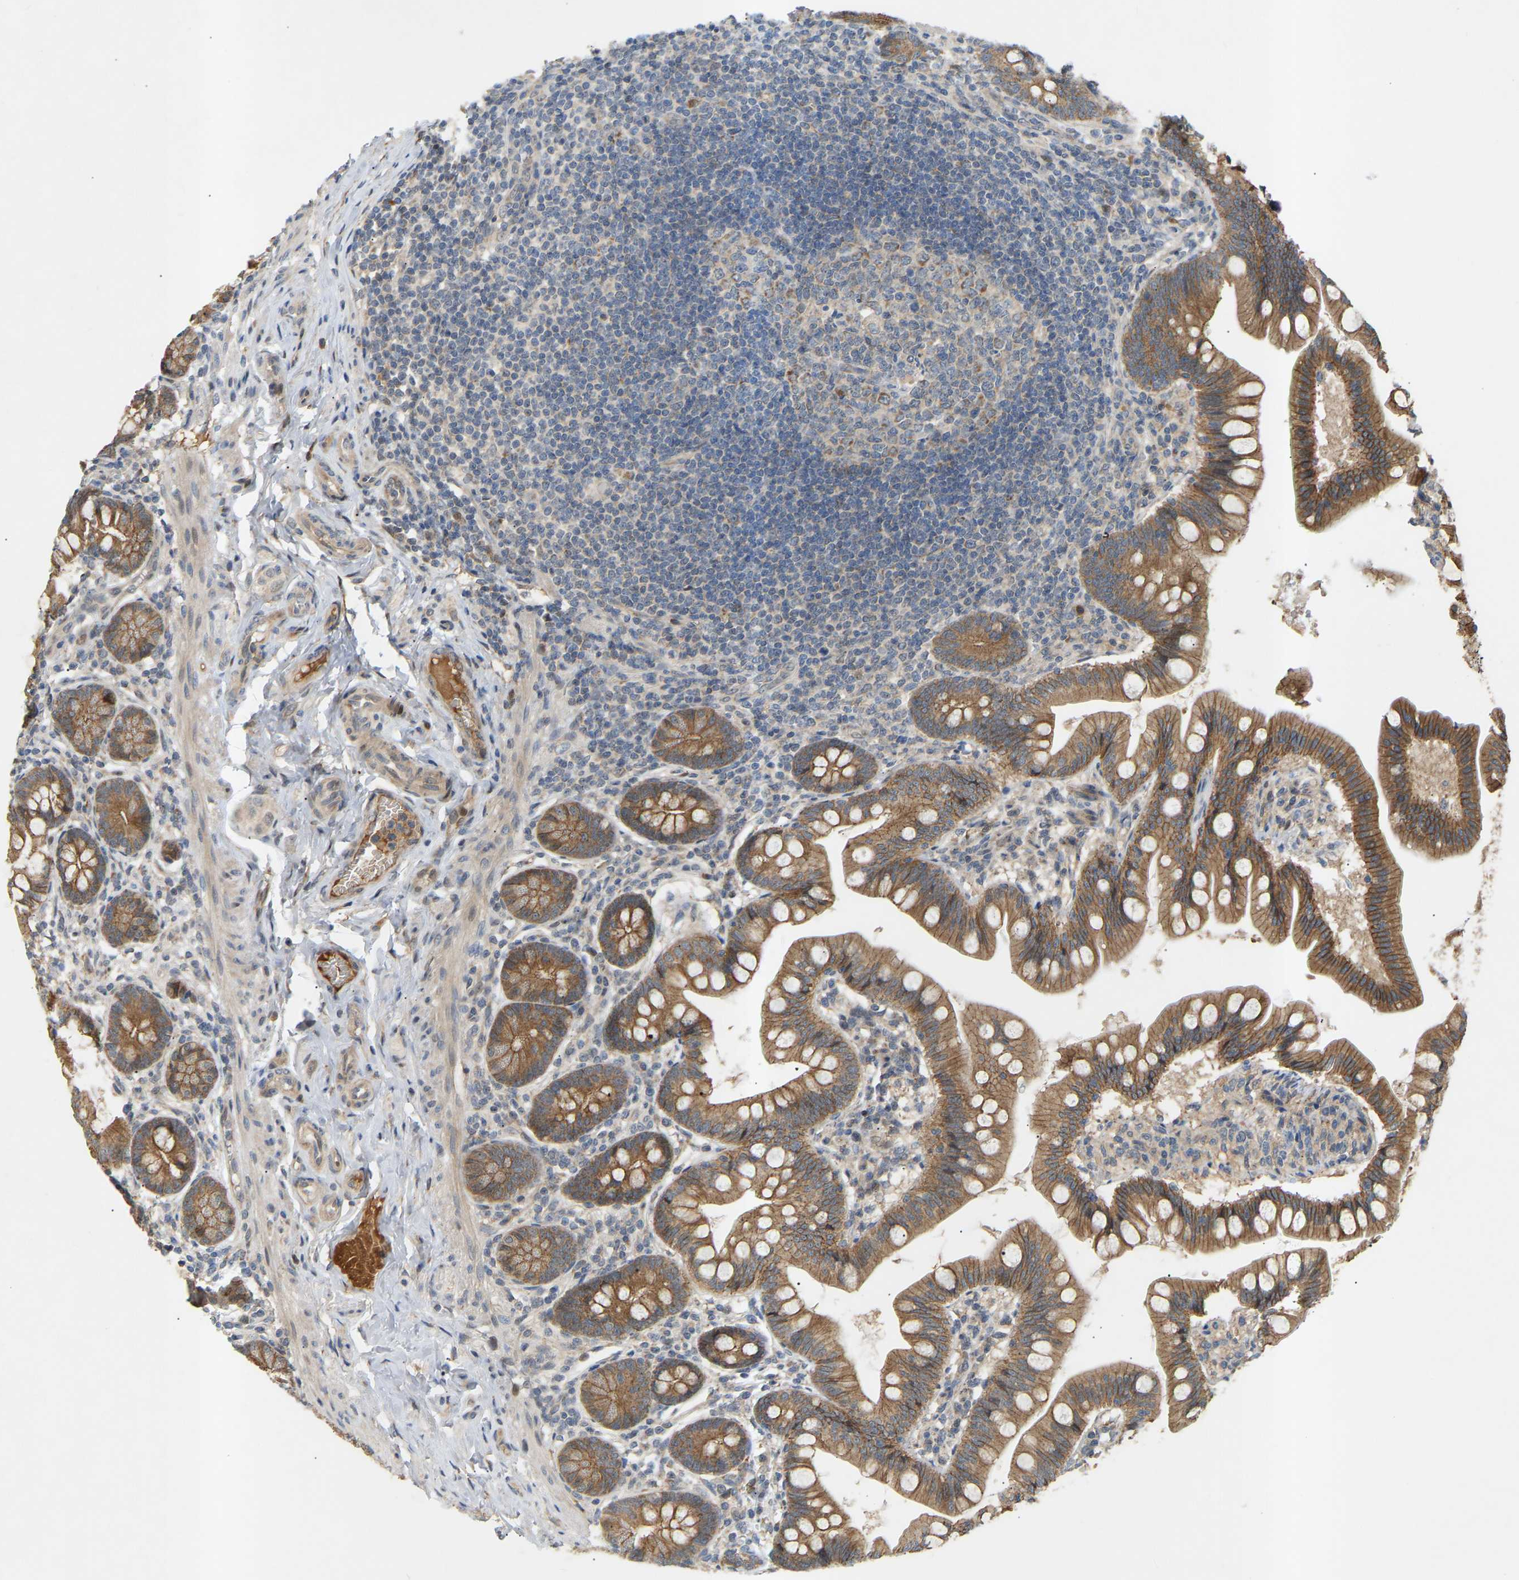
{"staining": {"intensity": "strong", "quantity": ">75%", "location": "cytoplasmic/membranous"}, "tissue": "small intestine", "cell_type": "Glandular cells", "image_type": "normal", "snomed": [{"axis": "morphology", "description": "Normal tissue, NOS"}, {"axis": "topography", "description": "Small intestine"}], "caption": "Glandular cells show high levels of strong cytoplasmic/membranous staining in approximately >75% of cells in normal small intestine.", "gene": "ATP5MF", "patient": {"sex": "male", "age": 7}}